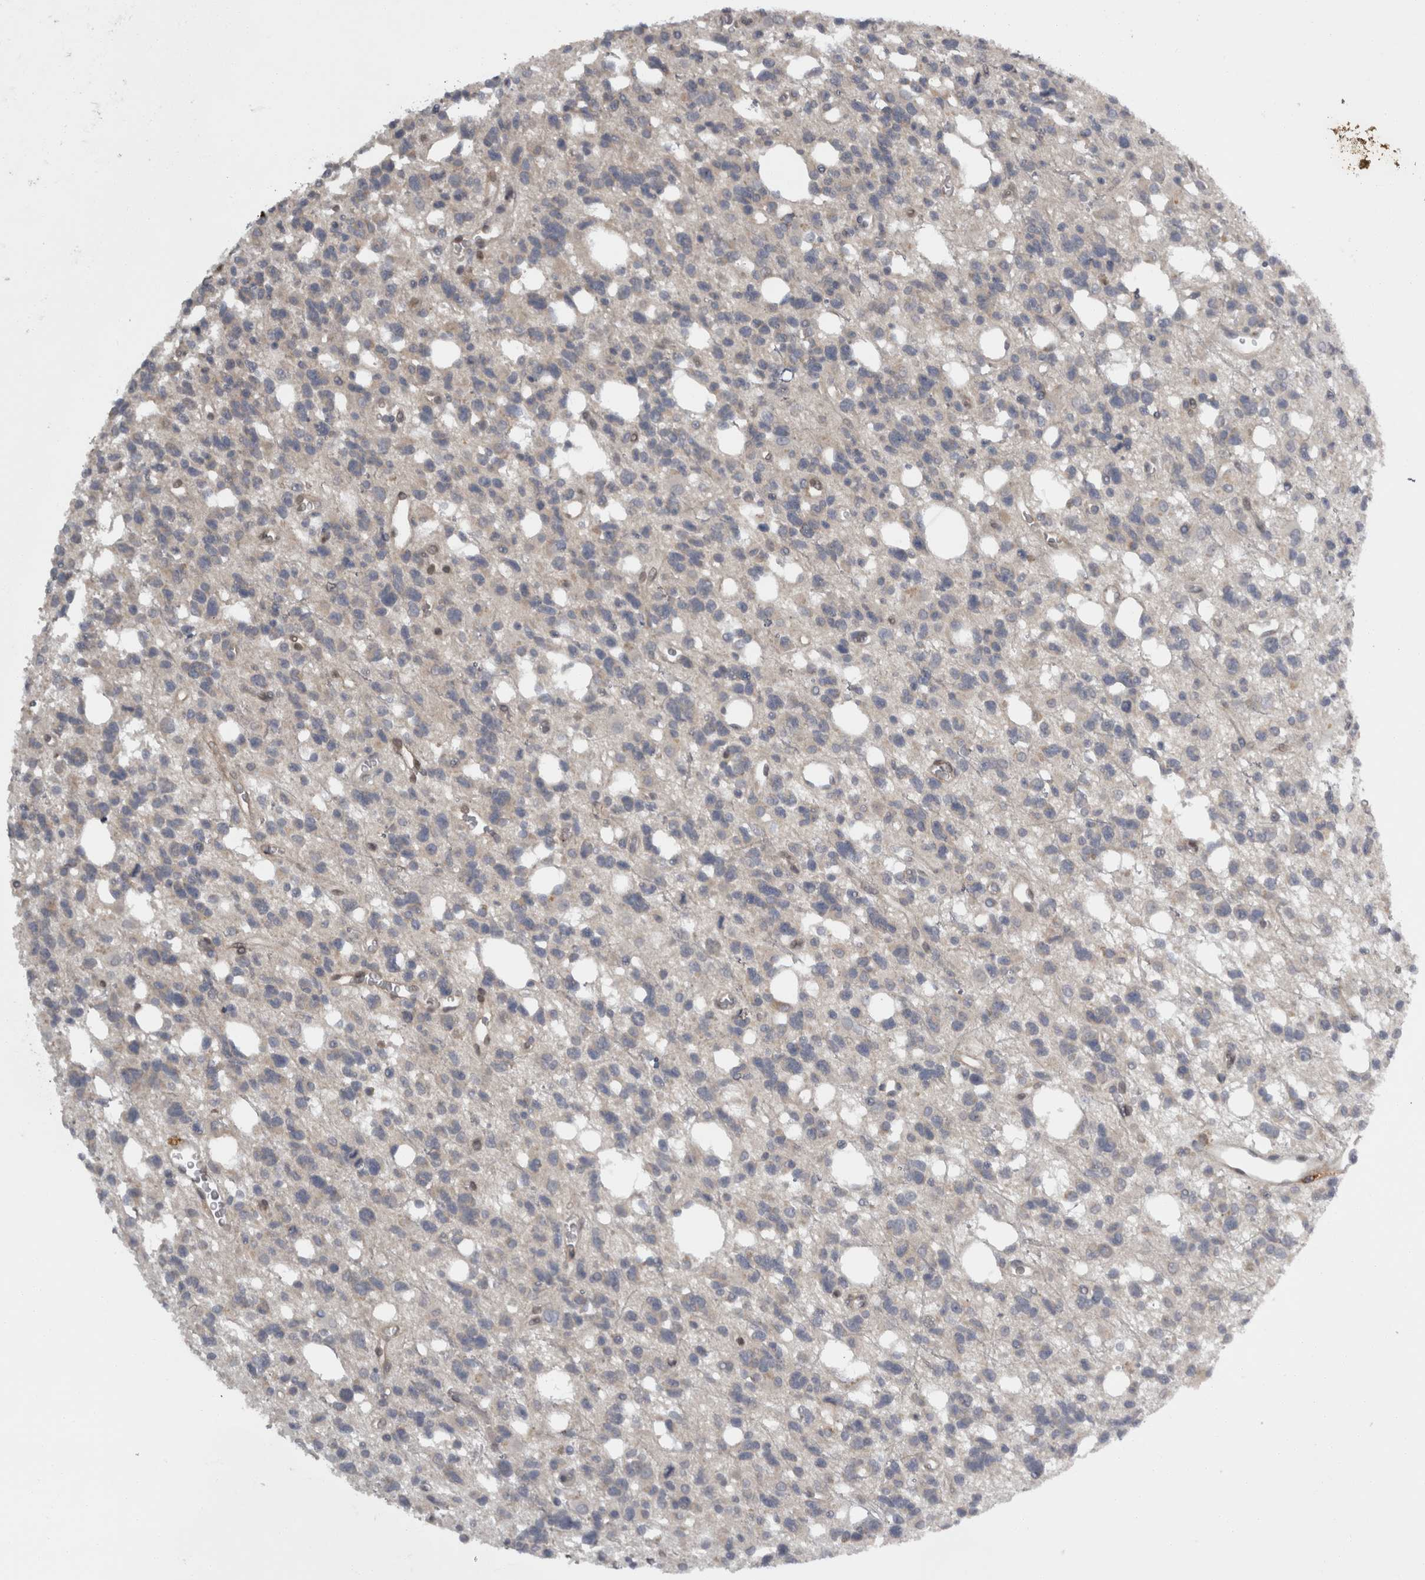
{"staining": {"intensity": "negative", "quantity": "none", "location": "none"}, "tissue": "glioma", "cell_type": "Tumor cells", "image_type": "cancer", "snomed": [{"axis": "morphology", "description": "Glioma, malignant, High grade"}, {"axis": "topography", "description": "Brain"}], "caption": "Histopathology image shows no significant protein staining in tumor cells of high-grade glioma (malignant).", "gene": "SLCO5A1", "patient": {"sex": "female", "age": 62}}